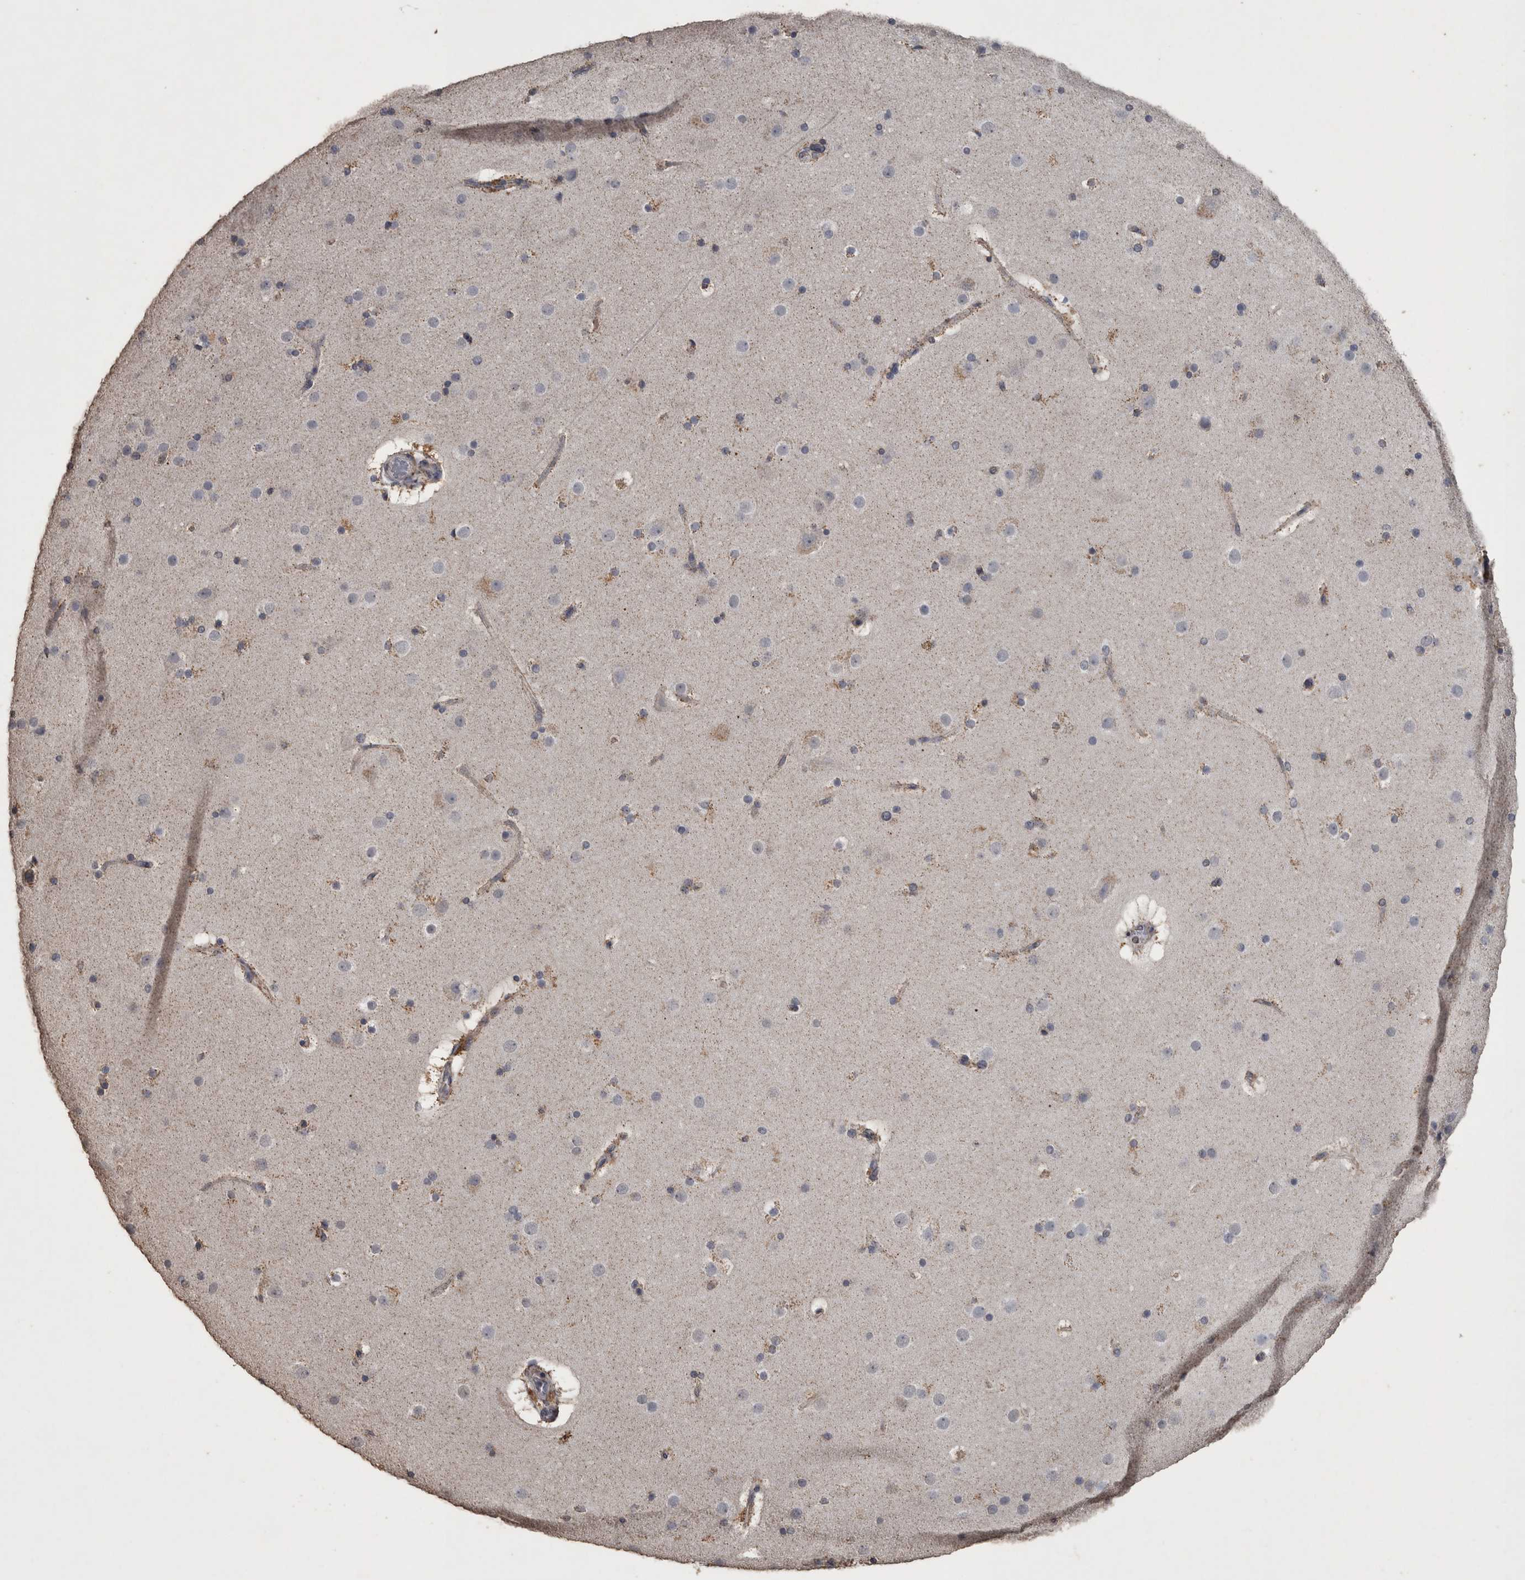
{"staining": {"intensity": "weak", "quantity": "25%-75%", "location": "cytoplasmic/membranous"}, "tissue": "cerebral cortex", "cell_type": "Endothelial cells", "image_type": "normal", "snomed": [{"axis": "morphology", "description": "Normal tissue, NOS"}, {"axis": "topography", "description": "Cerebral cortex"}], "caption": "Brown immunohistochemical staining in unremarkable human cerebral cortex displays weak cytoplasmic/membranous expression in about 25%-75% of endothelial cells.", "gene": "ACADM", "patient": {"sex": "male", "age": 57}}